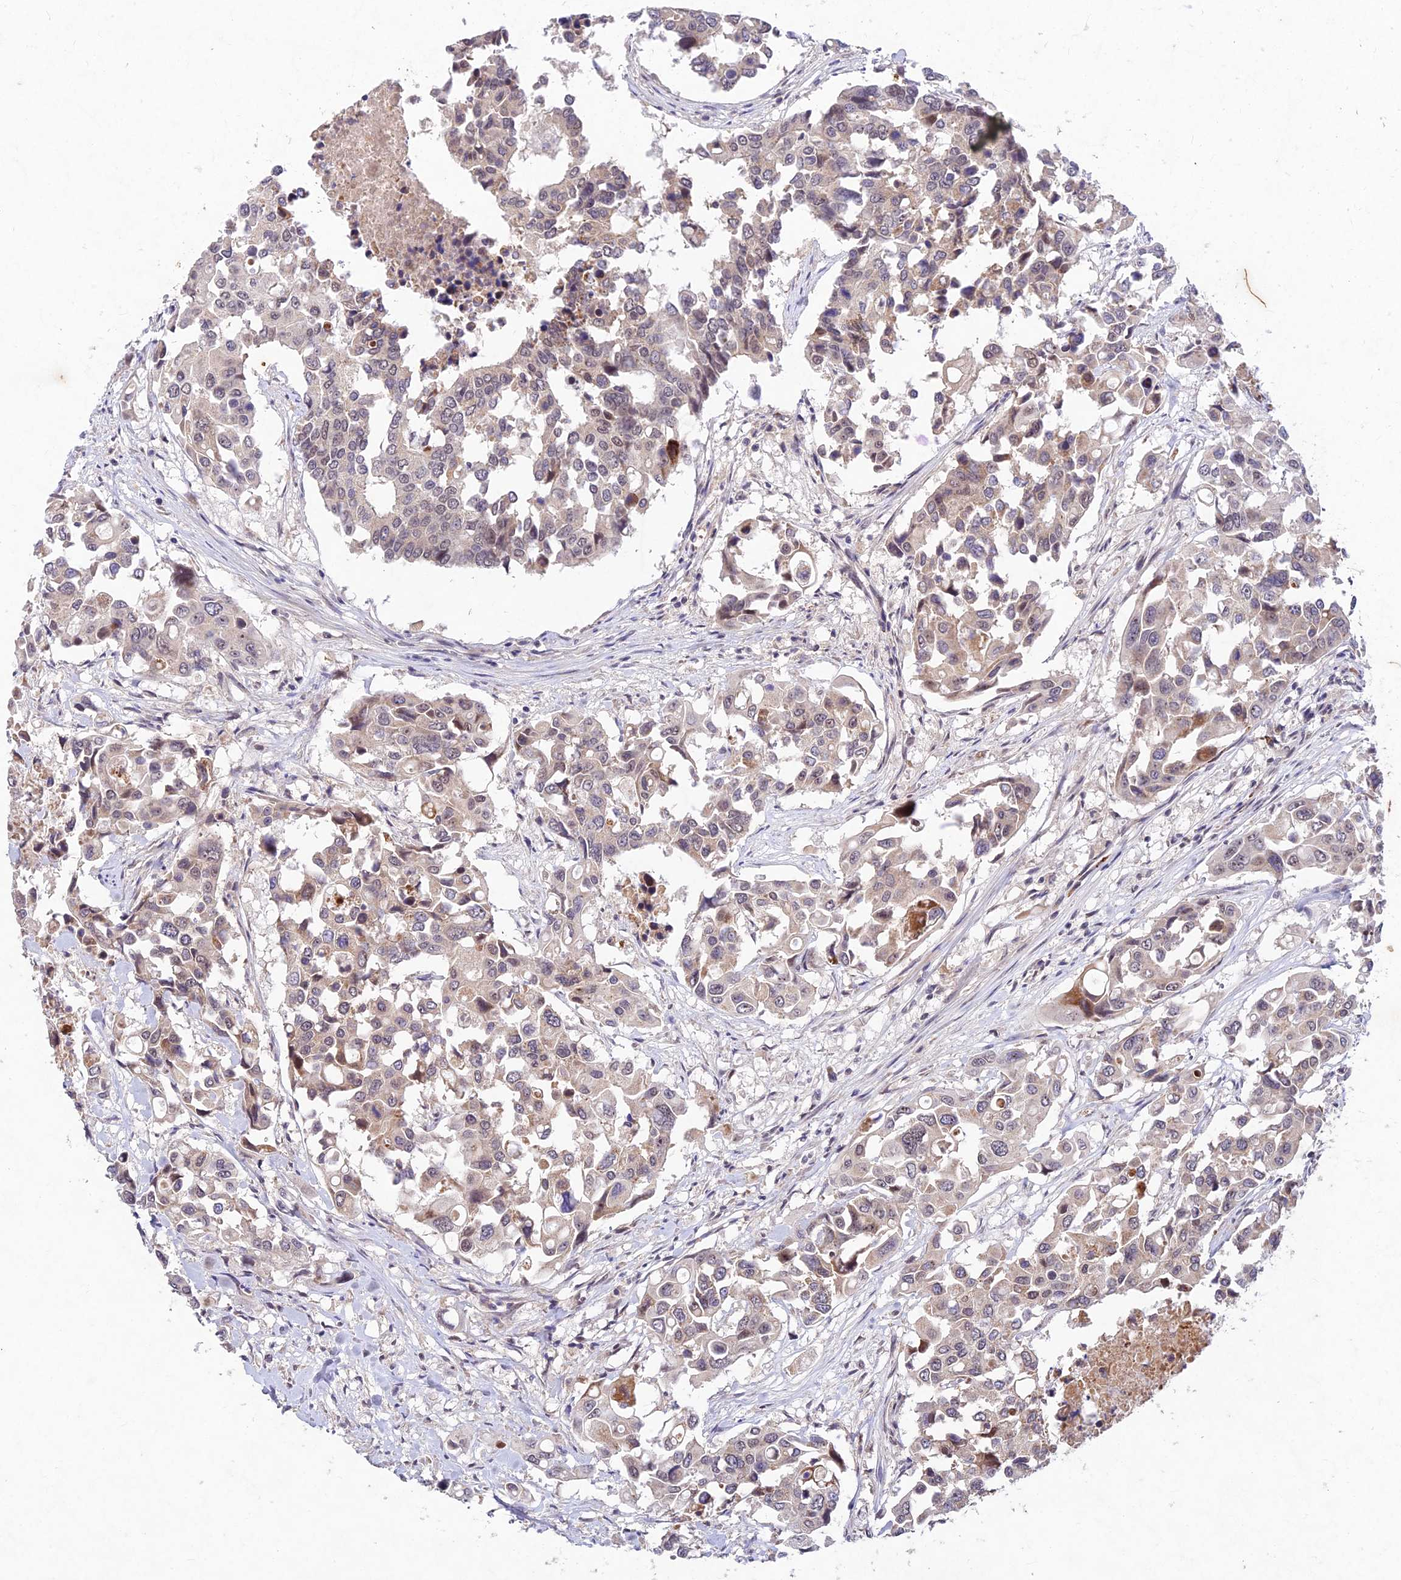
{"staining": {"intensity": "weak", "quantity": "<25%", "location": "cytoplasmic/membranous,nuclear"}, "tissue": "colorectal cancer", "cell_type": "Tumor cells", "image_type": "cancer", "snomed": [{"axis": "morphology", "description": "Adenocarcinoma, NOS"}, {"axis": "topography", "description": "Colon"}], "caption": "Image shows no significant protein expression in tumor cells of adenocarcinoma (colorectal). Nuclei are stained in blue.", "gene": "RAVER1", "patient": {"sex": "male", "age": 77}}